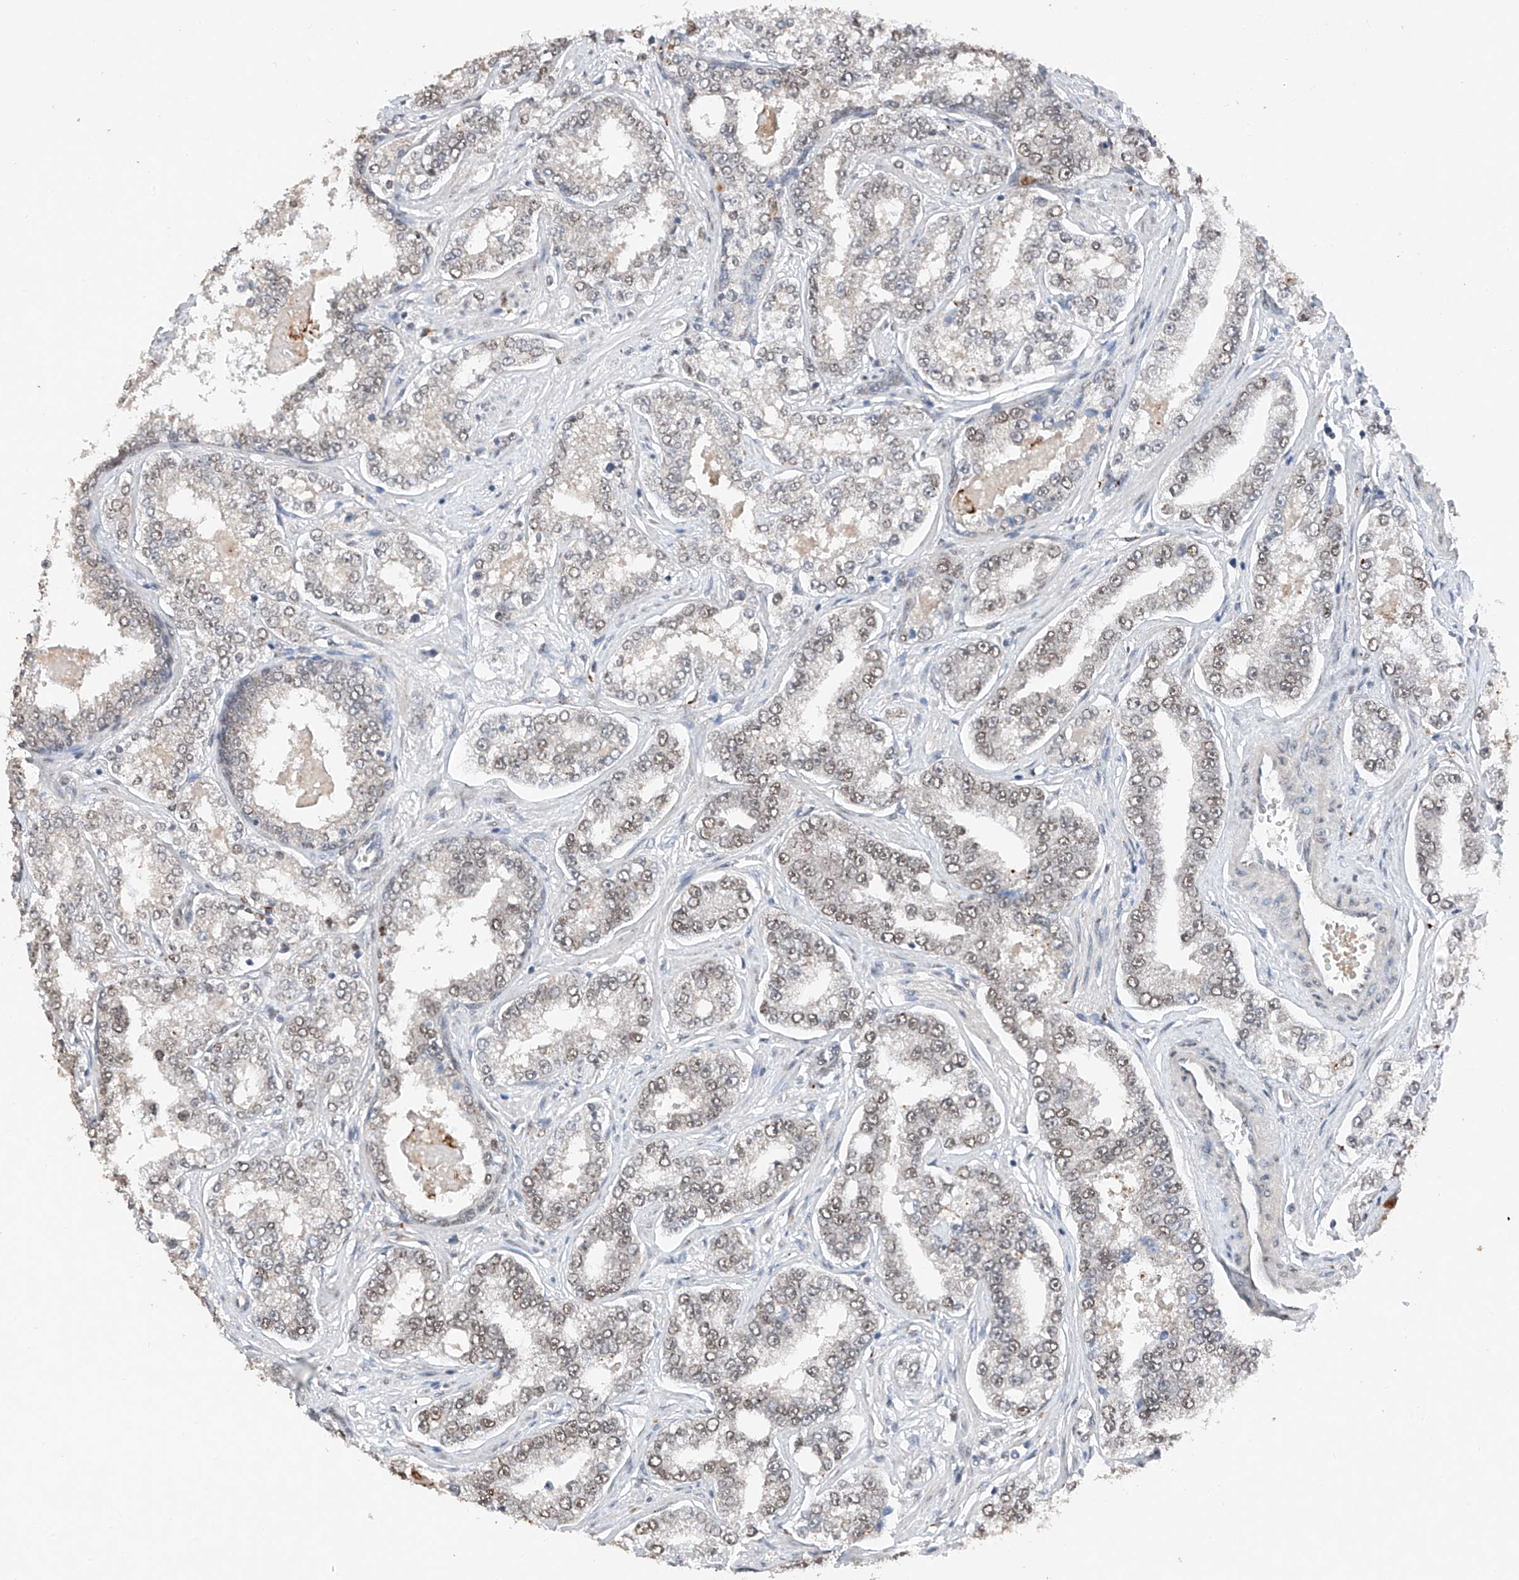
{"staining": {"intensity": "weak", "quantity": "<25%", "location": "nuclear"}, "tissue": "prostate cancer", "cell_type": "Tumor cells", "image_type": "cancer", "snomed": [{"axis": "morphology", "description": "Normal tissue, NOS"}, {"axis": "morphology", "description": "Adenocarcinoma, High grade"}, {"axis": "topography", "description": "Prostate"}], "caption": "The immunohistochemistry micrograph has no significant positivity in tumor cells of prostate cancer tissue.", "gene": "TBX4", "patient": {"sex": "male", "age": 83}}